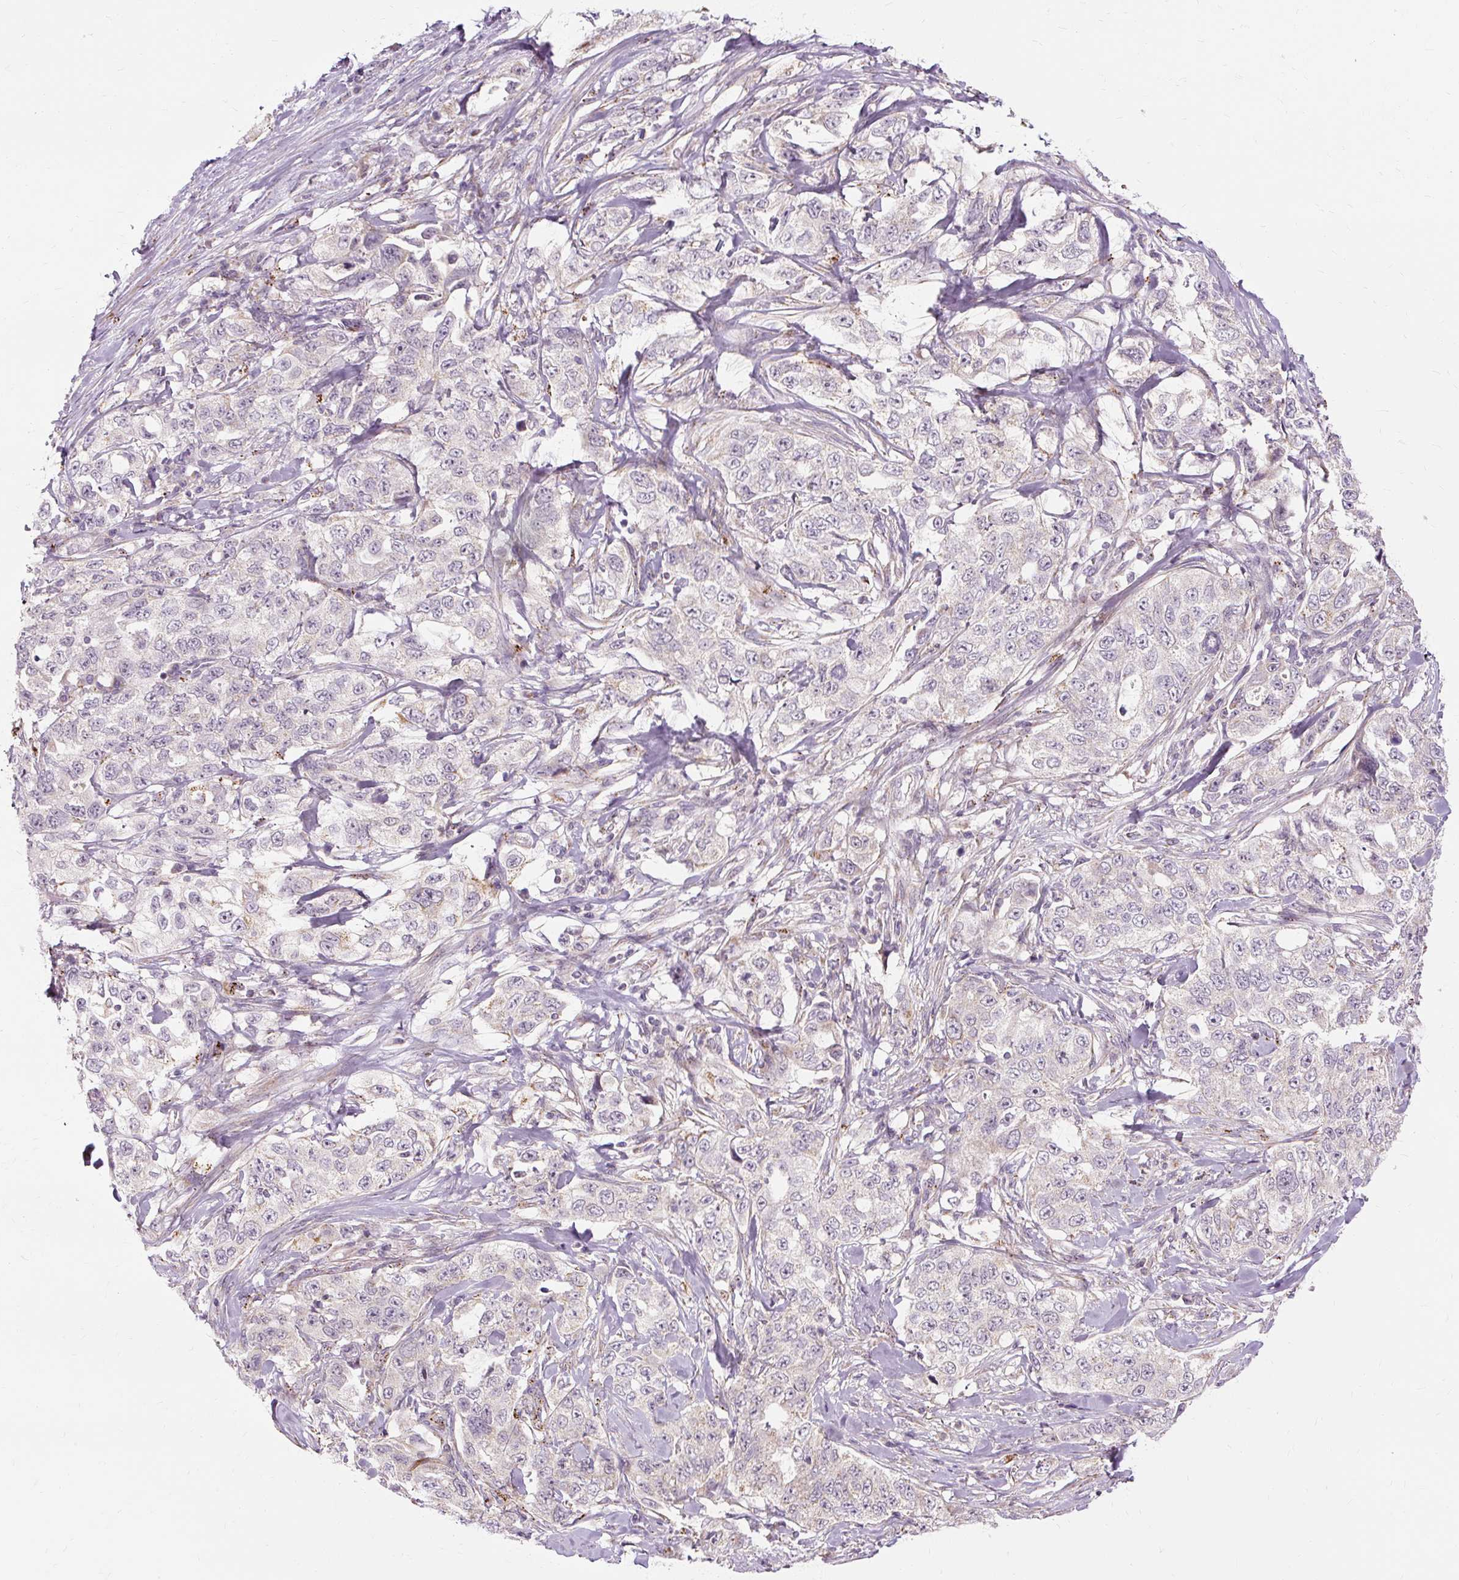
{"staining": {"intensity": "negative", "quantity": "none", "location": "none"}, "tissue": "lung cancer", "cell_type": "Tumor cells", "image_type": "cancer", "snomed": [{"axis": "morphology", "description": "Adenocarcinoma, NOS"}, {"axis": "topography", "description": "Lung"}], "caption": "Lung cancer was stained to show a protein in brown. There is no significant staining in tumor cells.", "gene": "MMACHC", "patient": {"sex": "female", "age": 51}}